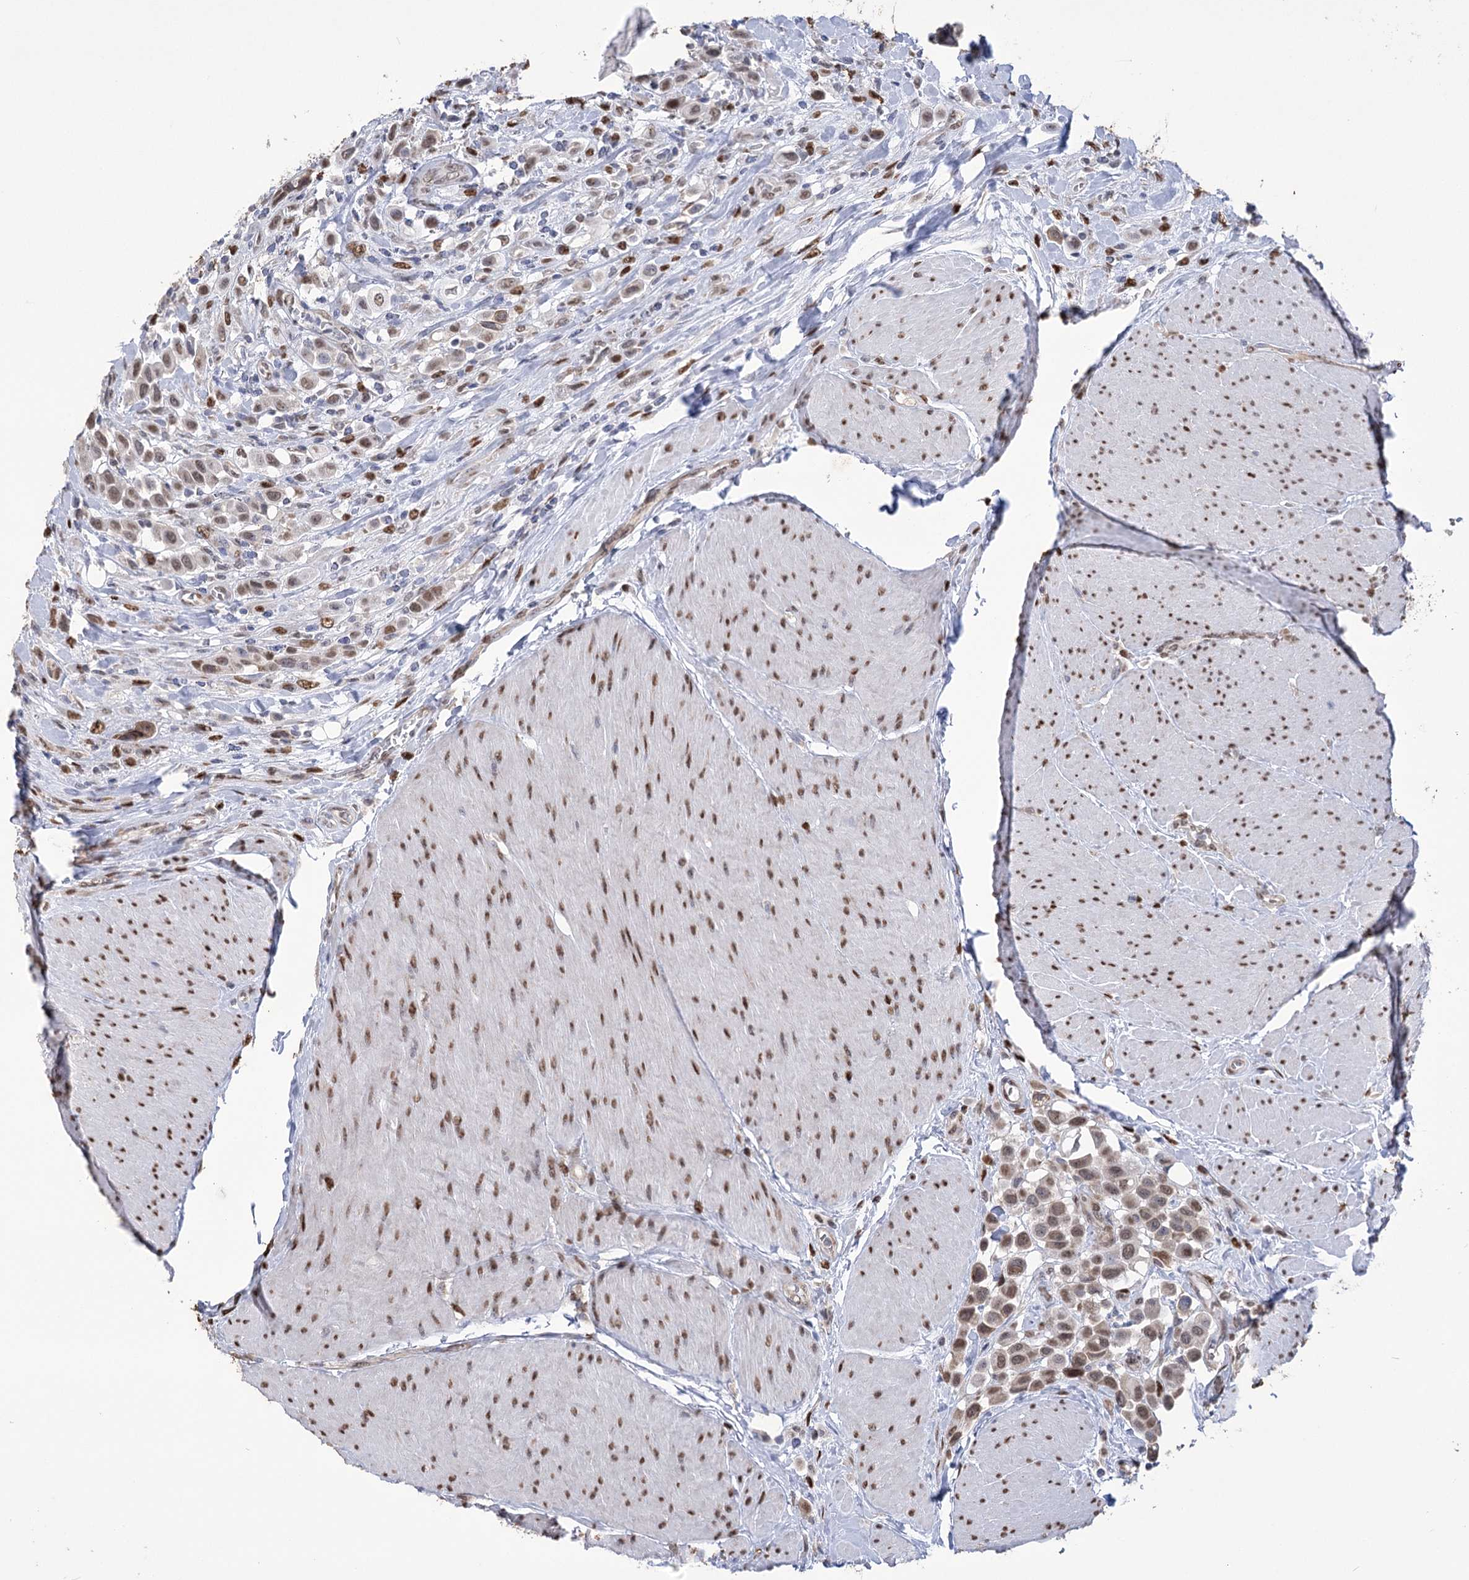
{"staining": {"intensity": "moderate", "quantity": ">75%", "location": "nuclear"}, "tissue": "urothelial cancer", "cell_type": "Tumor cells", "image_type": "cancer", "snomed": [{"axis": "morphology", "description": "Urothelial carcinoma, High grade"}, {"axis": "topography", "description": "Urinary bladder"}], "caption": "Urothelial cancer stained with a protein marker shows moderate staining in tumor cells.", "gene": "NFU1", "patient": {"sex": "male", "age": 50}}